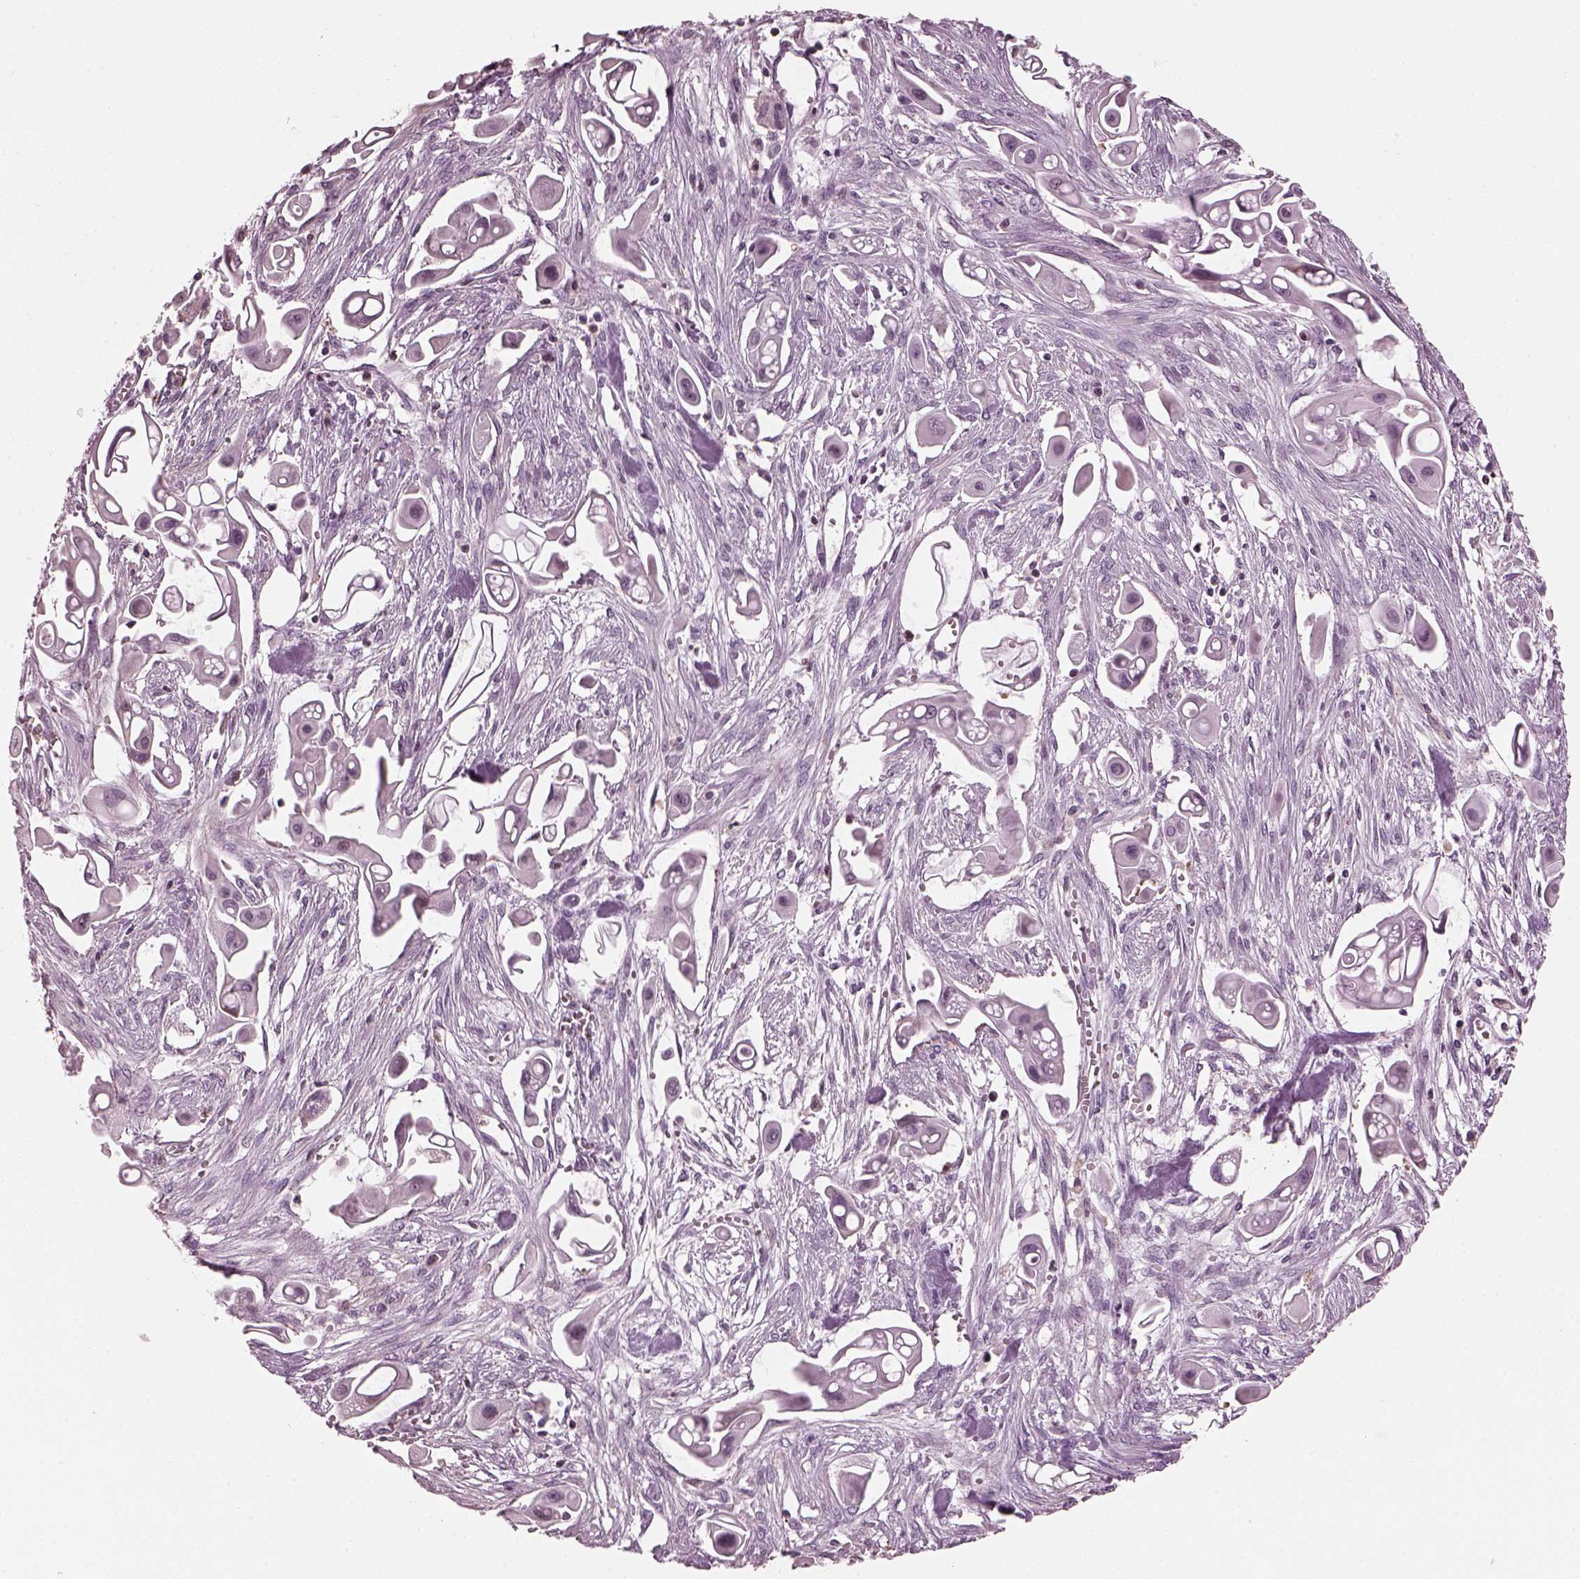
{"staining": {"intensity": "negative", "quantity": "none", "location": "none"}, "tissue": "pancreatic cancer", "cell_type": "Tumor cells", "image_type": "cancer", "snomed": [{"axis": "morphology", "description": "Adenocarcinoma, NOS"}, {"axis": "topography", "description": "Pancreas"}], "caption": "The immunohistochemistry (IHC) photomicrograph has no significant positivity in tumor cells of adenocarcinoma (pancreatic) tissue. Brightfield microscopy of IHC stained with DAB (brown) and hematoxylin (blue), captured at high magnification.", "gene": "BFSP1", "patient": {"sex": "male", "age": 50}}